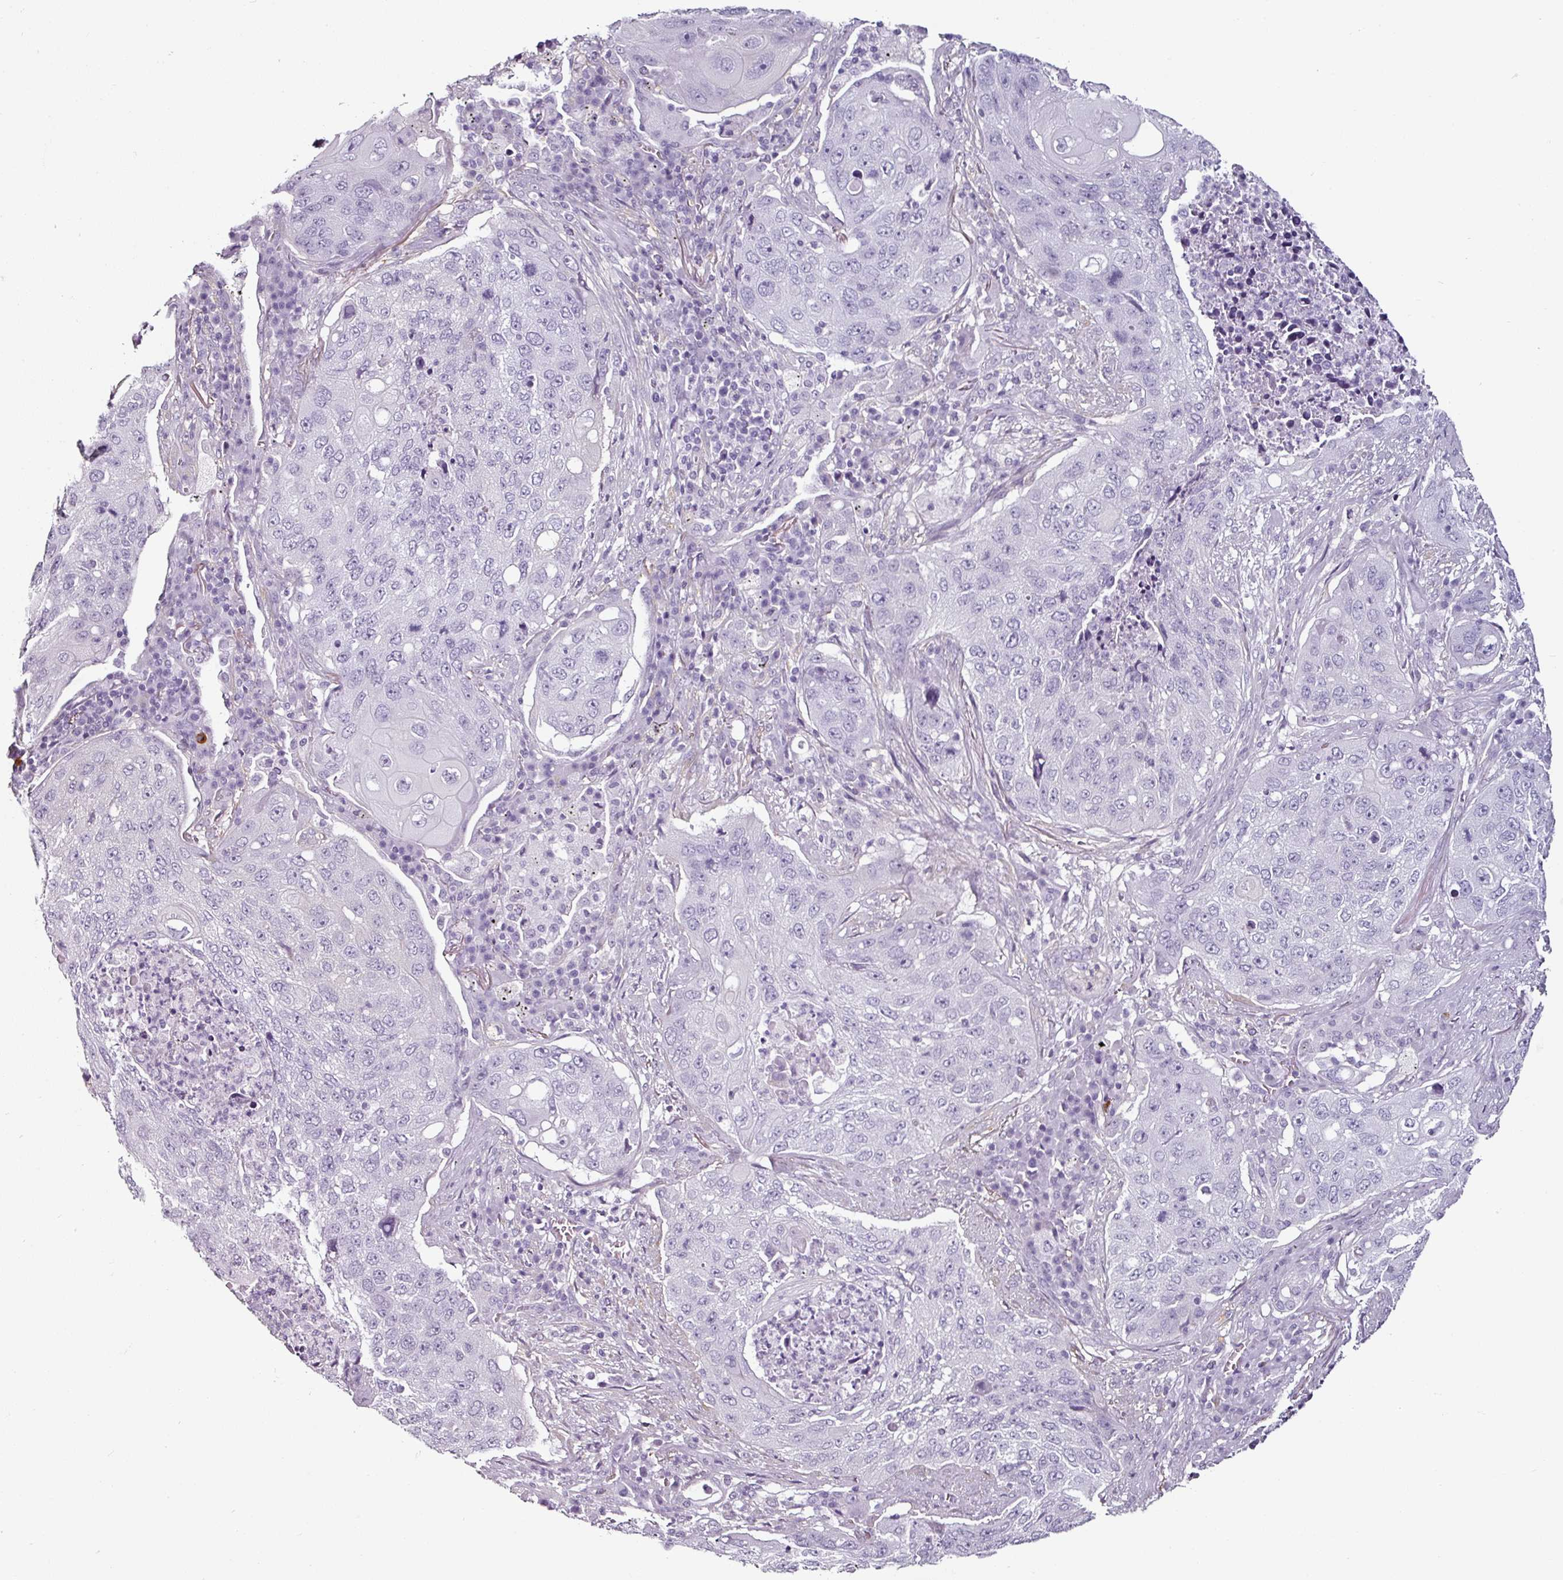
{"staining": {"intensity": "negative", "quantity": "none", "location": "none"}, "tissue": "lung cancer", "cell_type": "Tumor cells", "image_type": "cancer", "snomed": [{"axis": "morphology", "description": "Squamous cell carcinoma, NOS"}, {"axis": "topography", "description": "Lung"}], "caption": "IHC image of neoplastic tissue: squamous cell carcinoma (lung) stained with DAB (3,3'-diaminobenzidine) reveals no significant protein positivity in tumor cells.", "gene": "CAP2", "patient": {"sex": "female", "age": 63}}